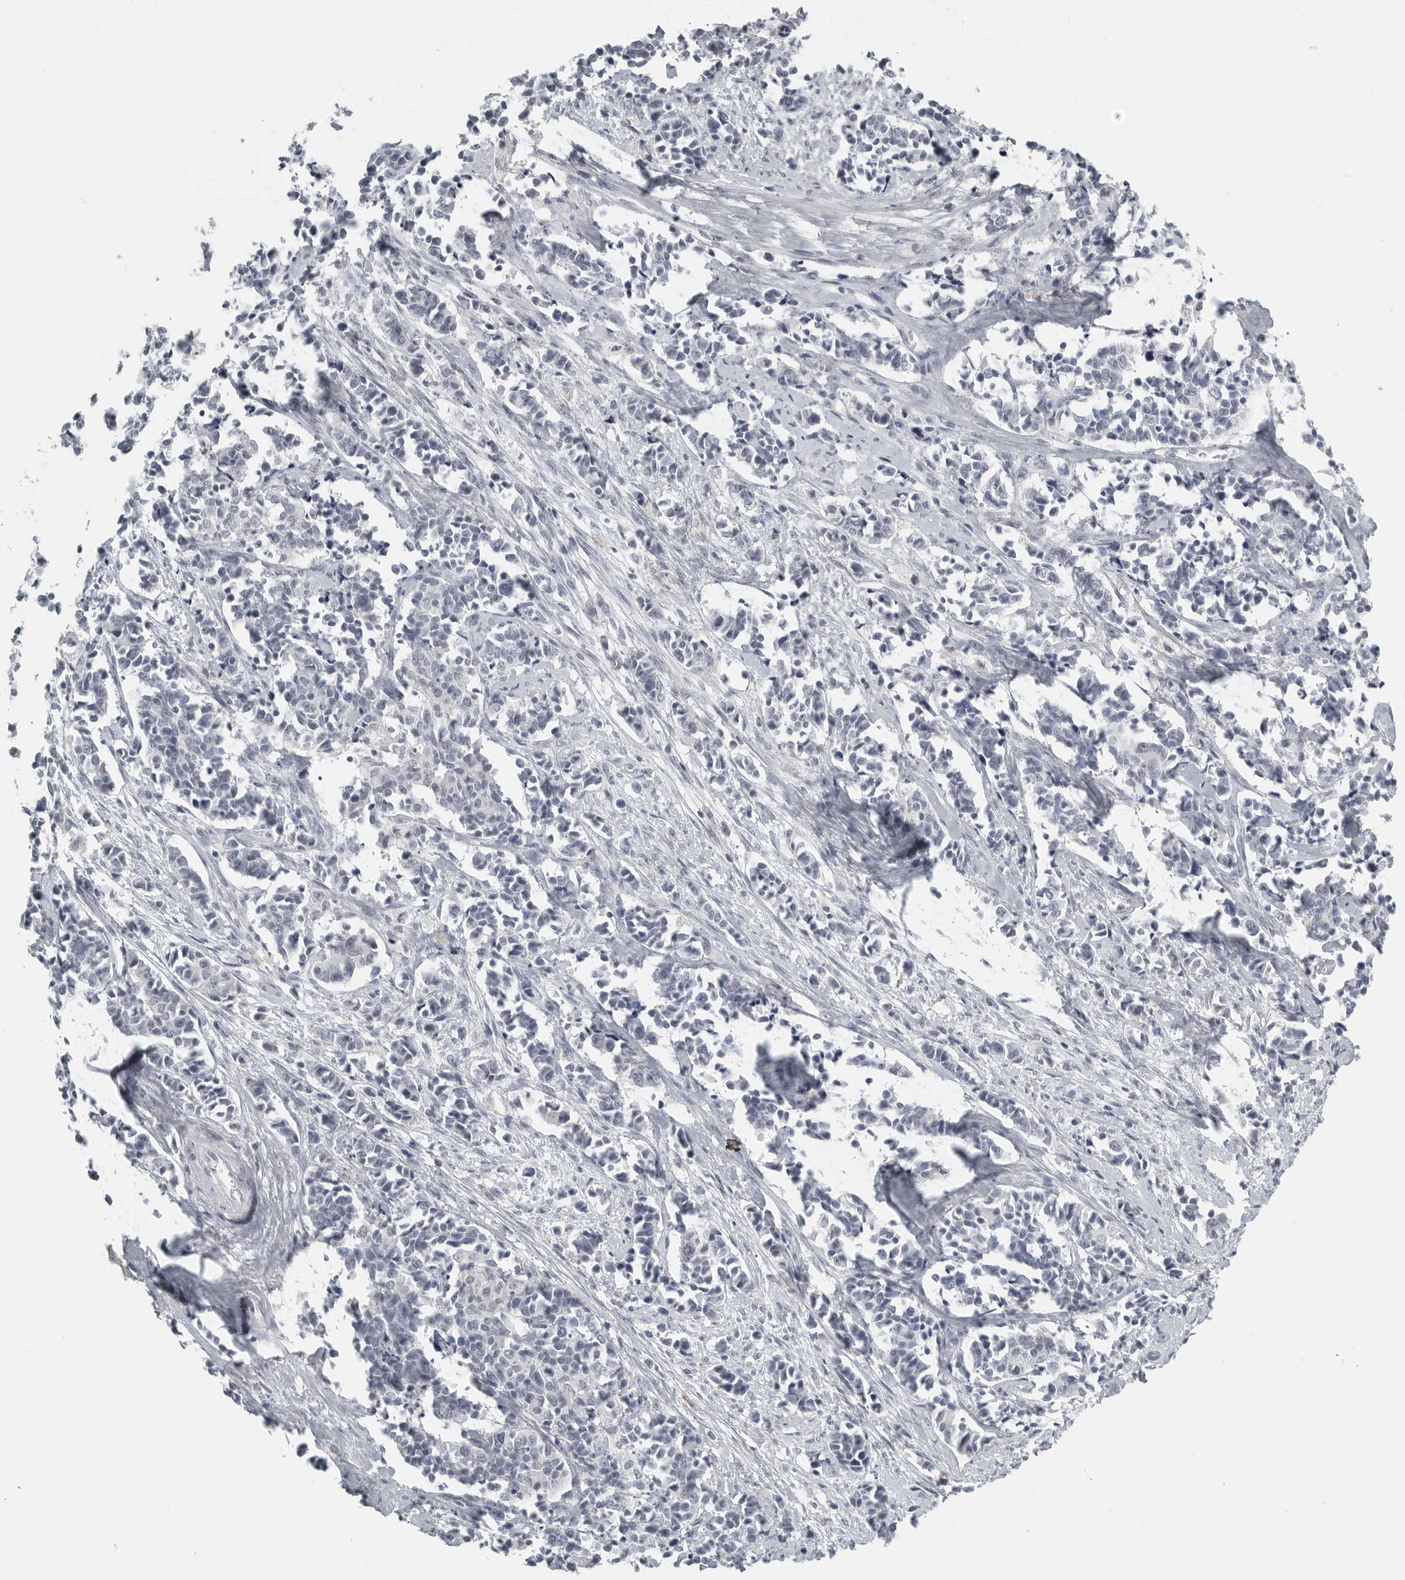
{"staining": {"intensity": "negative", "quantity": "none", "location": "none"}, "tissue": "cervical cancer", "cell_type": "Tumor cells", "image_type": "cancer", "snomed": [{"axis": "morphology", "description": "Normal tissue, NOS"}, {"axis": "morphology", "description": "Squamous cell carcinoma, NOS"}, {"axis": "topography", "description": "Cervix"}], "caption": "Human cervical cancer stained for a protein using immunohistochemistry exhibits no staining in tumor cells.", "gene": "BPIFA1", "patient": {"sex": "female", "age": 35}}